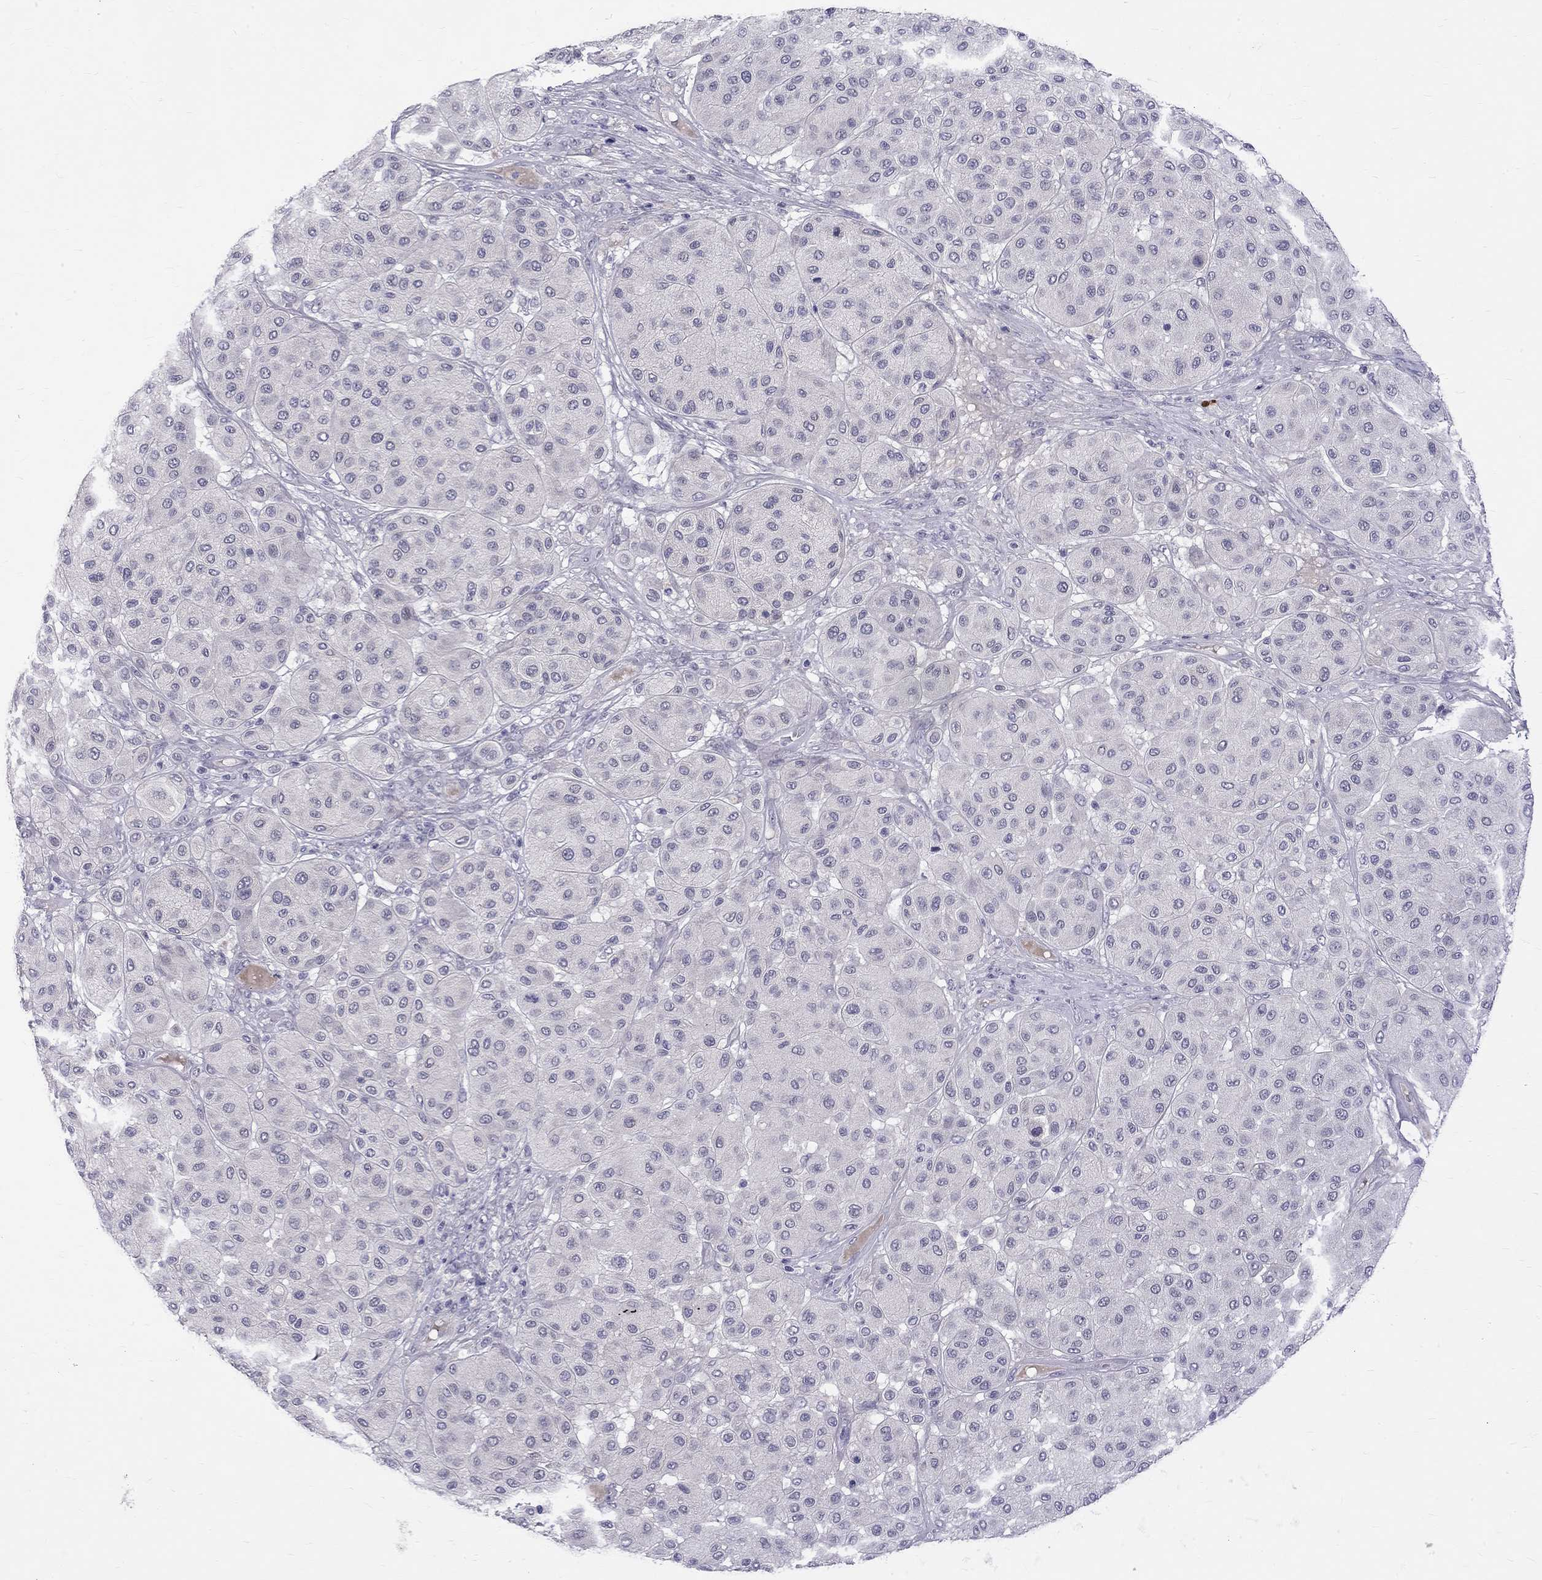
{"staining": {"intensity": "negative", "quantity": "none", "location": "none"}, "tissue": "melanoma", "cell_type": "Tumor cells", "image_type": "cancer", "snomed": [{"axis": "morphology", "description": "Malignant melanoma, Metastatic site"}, {"axis": "topography", "description": "Smooth muscle"}], "caption": "This is an IHC histopathology image of melanoma. There is no expression in tumor cells.", "gene": "RTL9", "patient": {"sex": "male", "age": 41}}